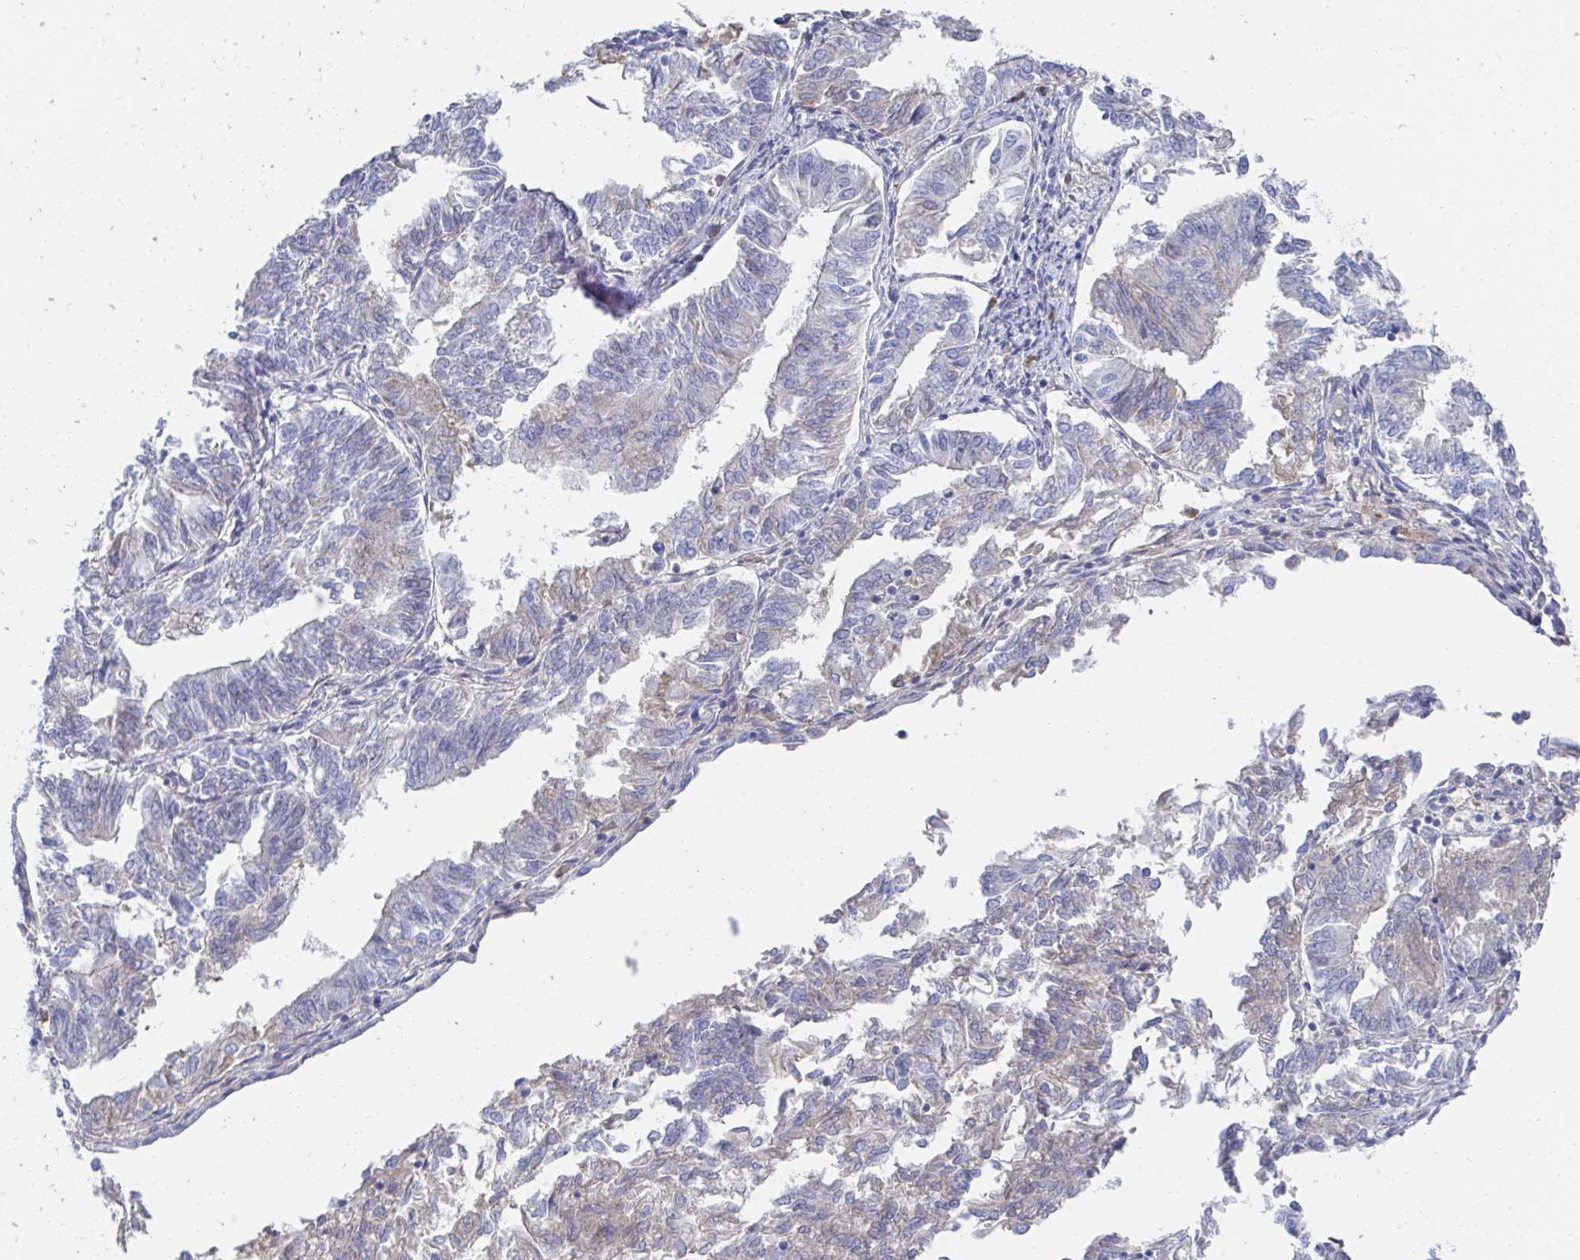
{"staining": {"intensity": "negative", "quantity": "none", "location": "none"}, "tissue": "endometrial cancer", "cell_type": "Tumor cells", "image_type": "cancer", "snomed": [{"axis": "morphology", "description": "Adenocarcinoma, NOS"}, {"axis": "topography", "description": "Endometrium"}], "caption": "Immunohistochemistry (IHC) histopathology image of human endometrial adenocarcinoma stained for a protein (brown), which displays no expression in tumor cells. (Stains: DAB (3,3'-diaminobenzidine) immunohistochemistry with hematoxylin counter stain, Microscopy: brightfield microscopy at high magnification).", "gene": "TNFAIP6", "patient": {"sex": "female", "age": 58}}